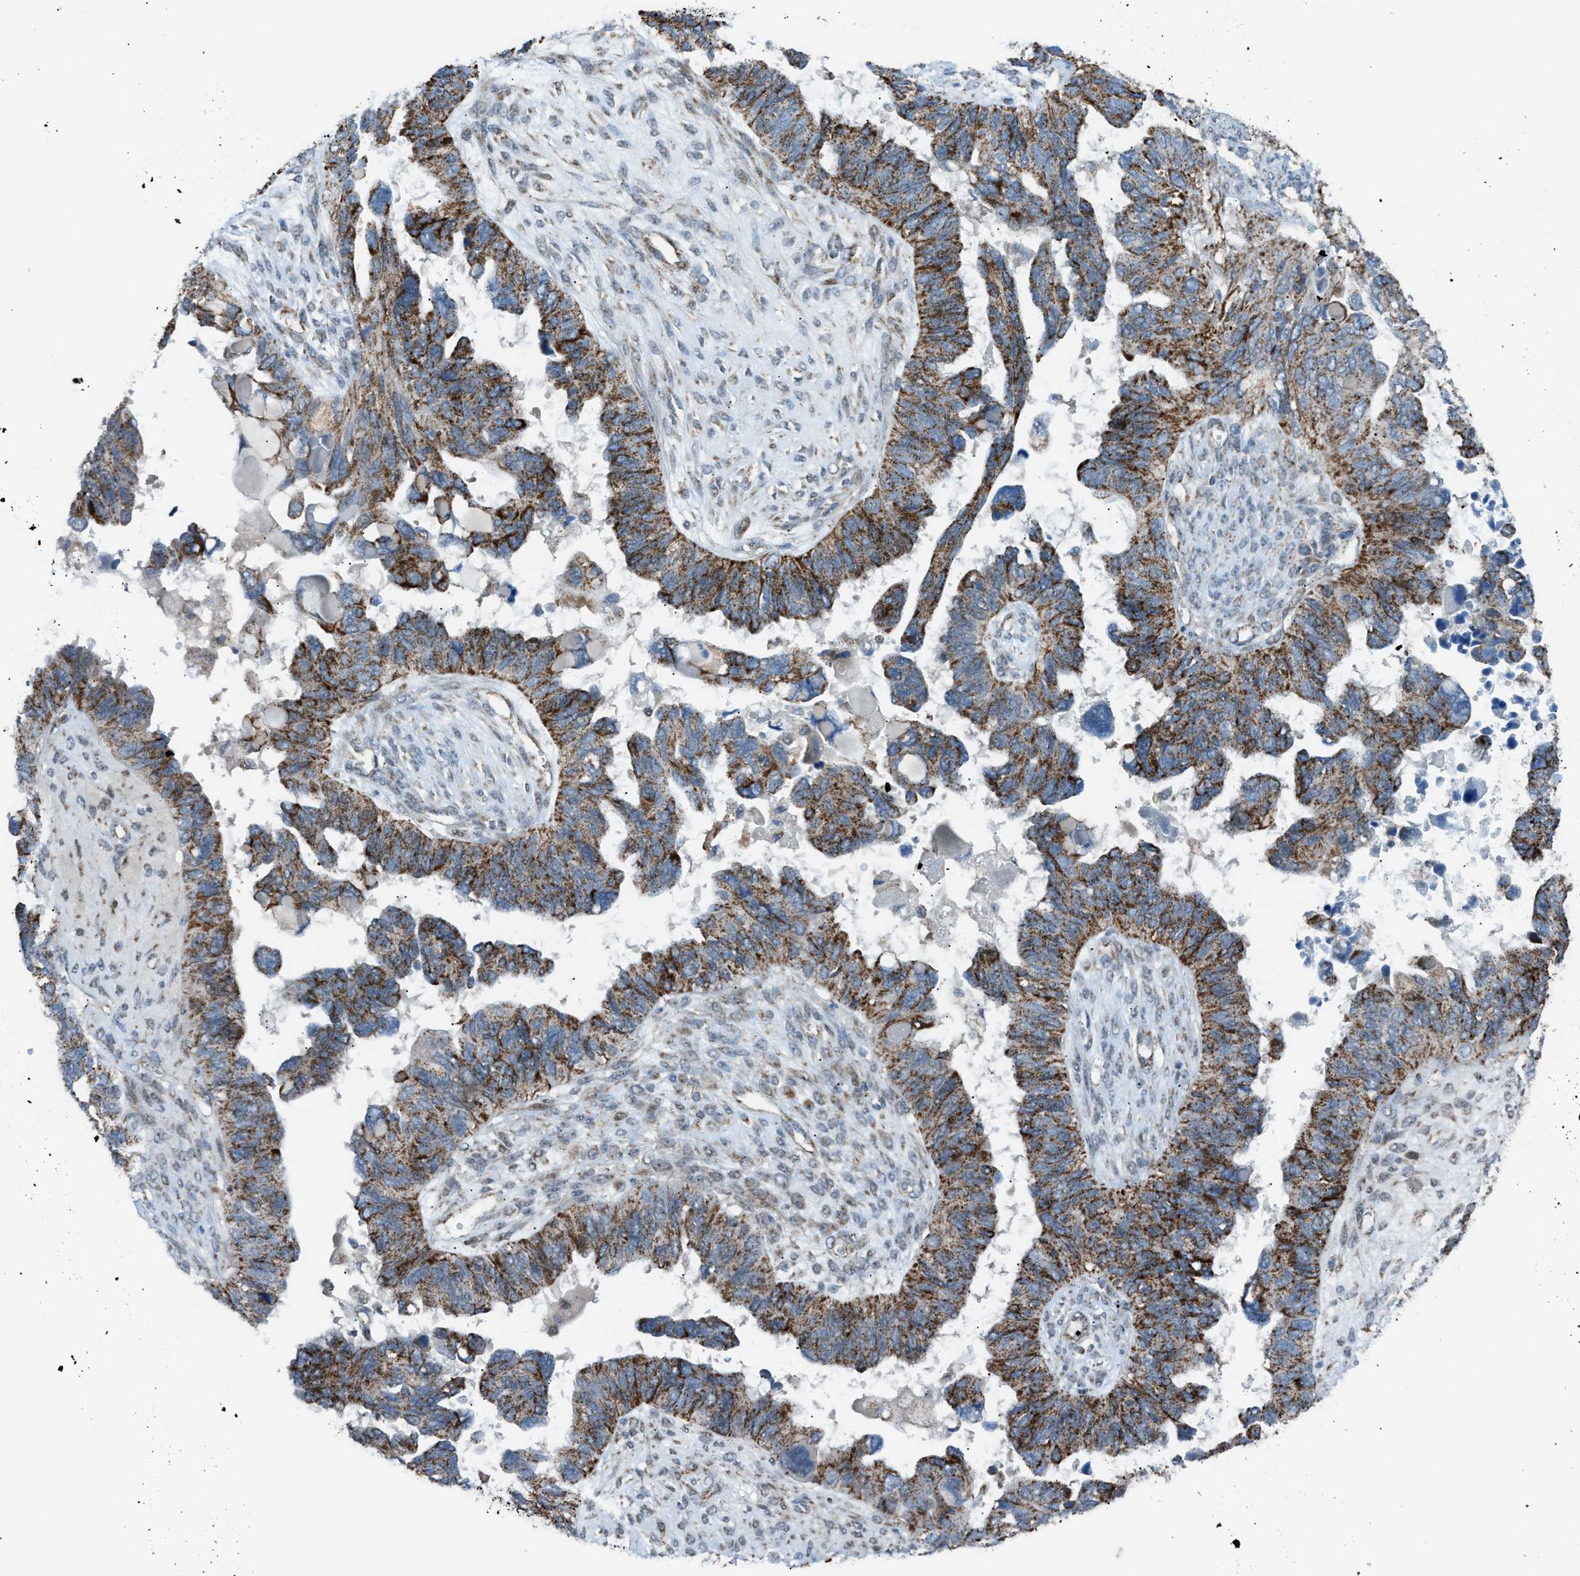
{"staining": {"intensity": "strong", "quantity": ">75%", "location": "cytoplasmic/membranous"}, "tissue": "ovarian cancer", "cell_type": "Tumor cells", "image_type": "cancer", "snomed": [{"axis": "morphology", "description": "Cystadenocarcinoma, serous, NOS"}, {"axis": "topography", "description": "Ovary"}], "caption": "High-magnification brightfield microscopy of ovarian cancer stained with DAB (brown) and counterstained with hematoxylin (blue). tumor cells exhibit strong cytoplasmic/membranous staining is present in about>75% of cells.", "gene": "SRM", "patient": {"sex": "female", "age": 79}}